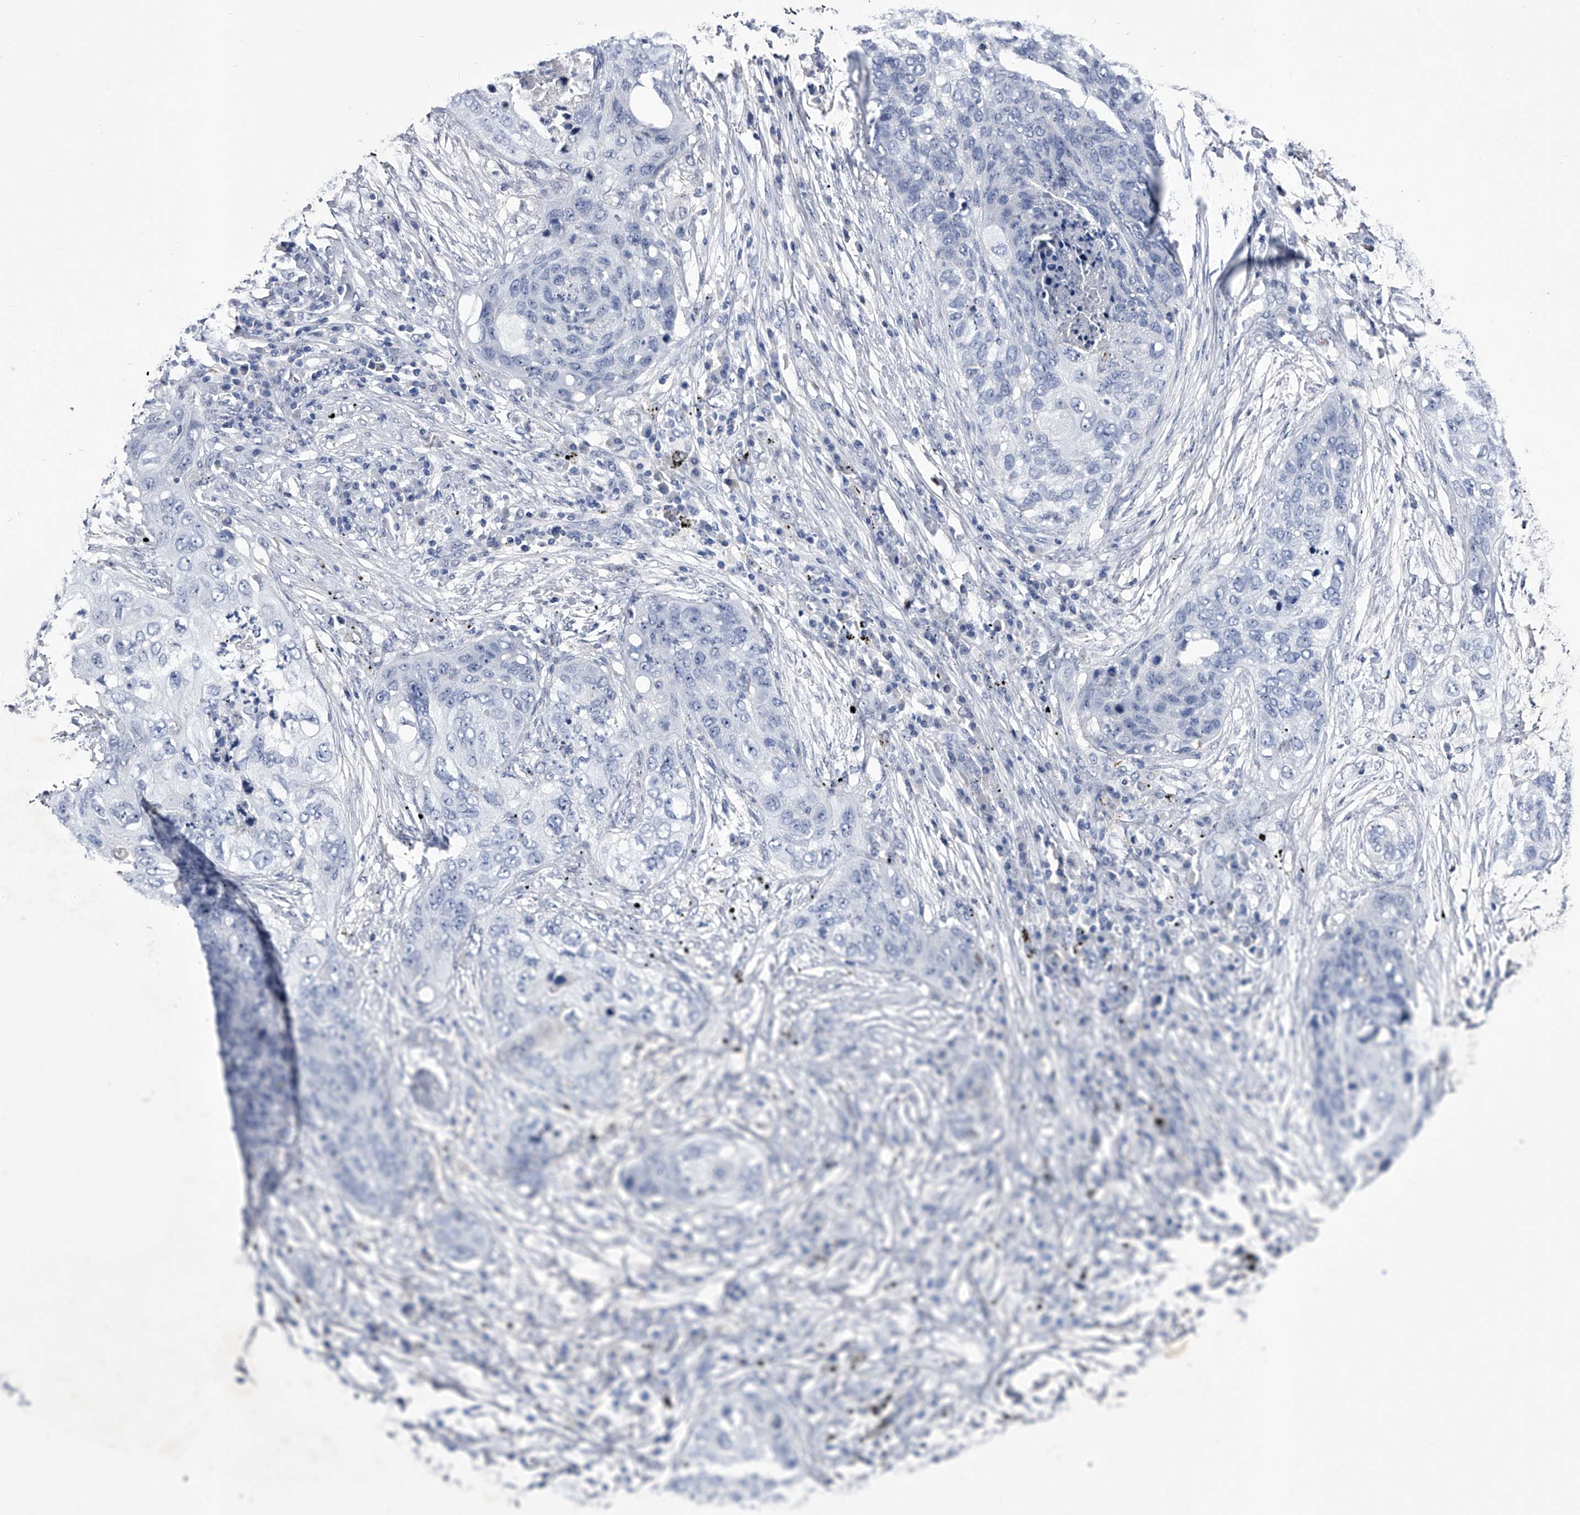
{"staining": {"intensity": "negative", "quantity": "none", "location": "none"}, "tissue": "lung cancer", "cell_type": "Tumor cells", "image_type": "cancer", "snomed": [{"axis": "morphology", "description": "Squamous cell carcinoma, NOS"}, {"axis": "topography", "description": "Lung"}], "caption": "Tumor cells show no significant protein positivity in lung cancer.", "gene": "CRISP2", "patient": {"sex": "female", "age": 63}}